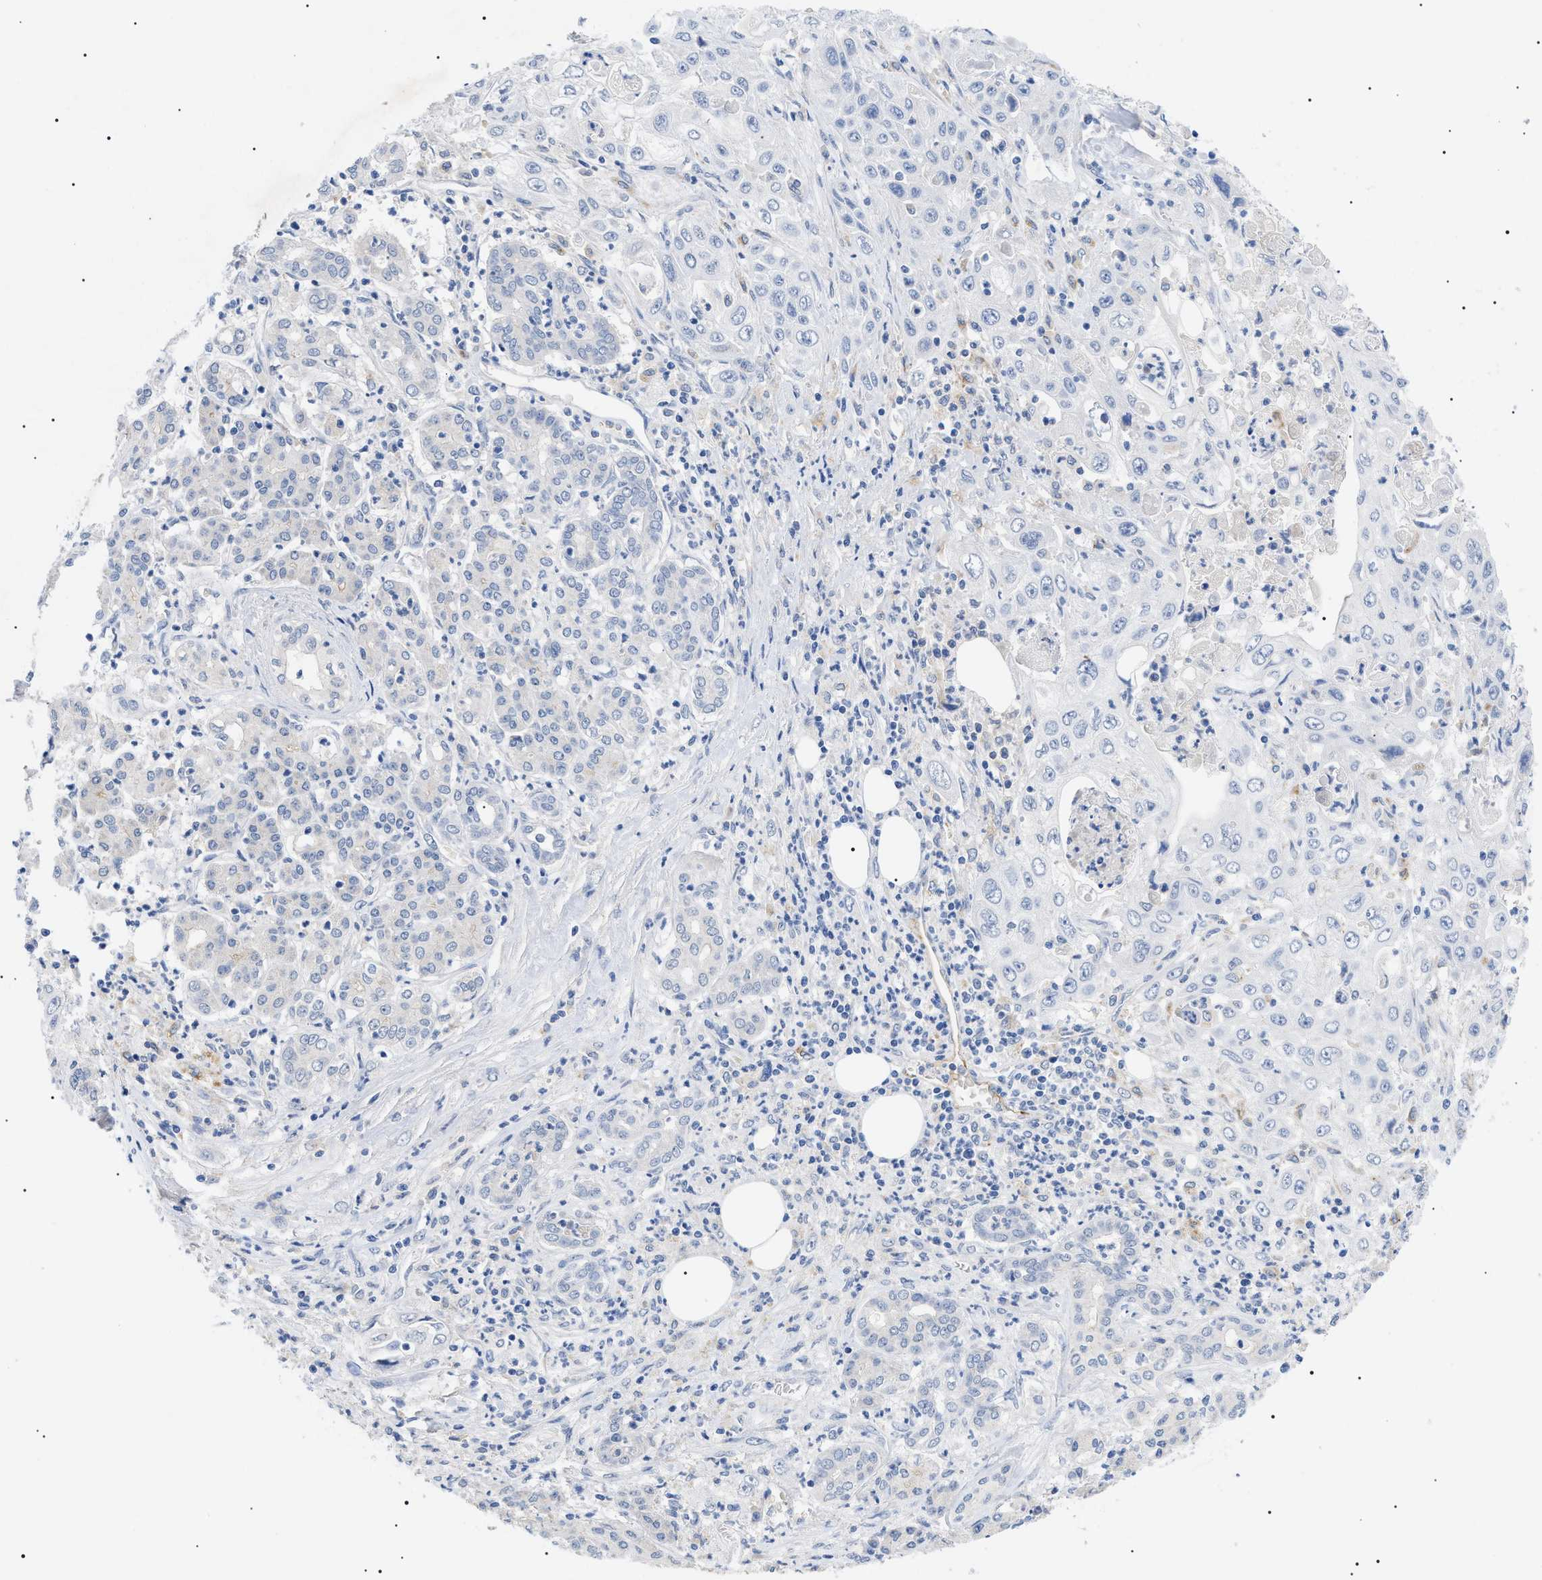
{"staining": {"intensity": "negative", "quantity": "none", "location": "none"}, "tissue": "pancreatic cancer", "cell_type": "Tumor cells", "image_type": "cancer", "snomed": [{"axis": "morphology", "description": "Adenocarcinoma, NOS"}, {"axis": "topography", "description": "Pancreas"}], "caption": "High power microscopy photomicrograph of an immunohistochemistry (IHC) image of adenocarcinoma (pancreatic), revealing no significant positivity in tumor cells.", "gene": "ACKR1", "patient": {"sex": "male", "age": 70}}